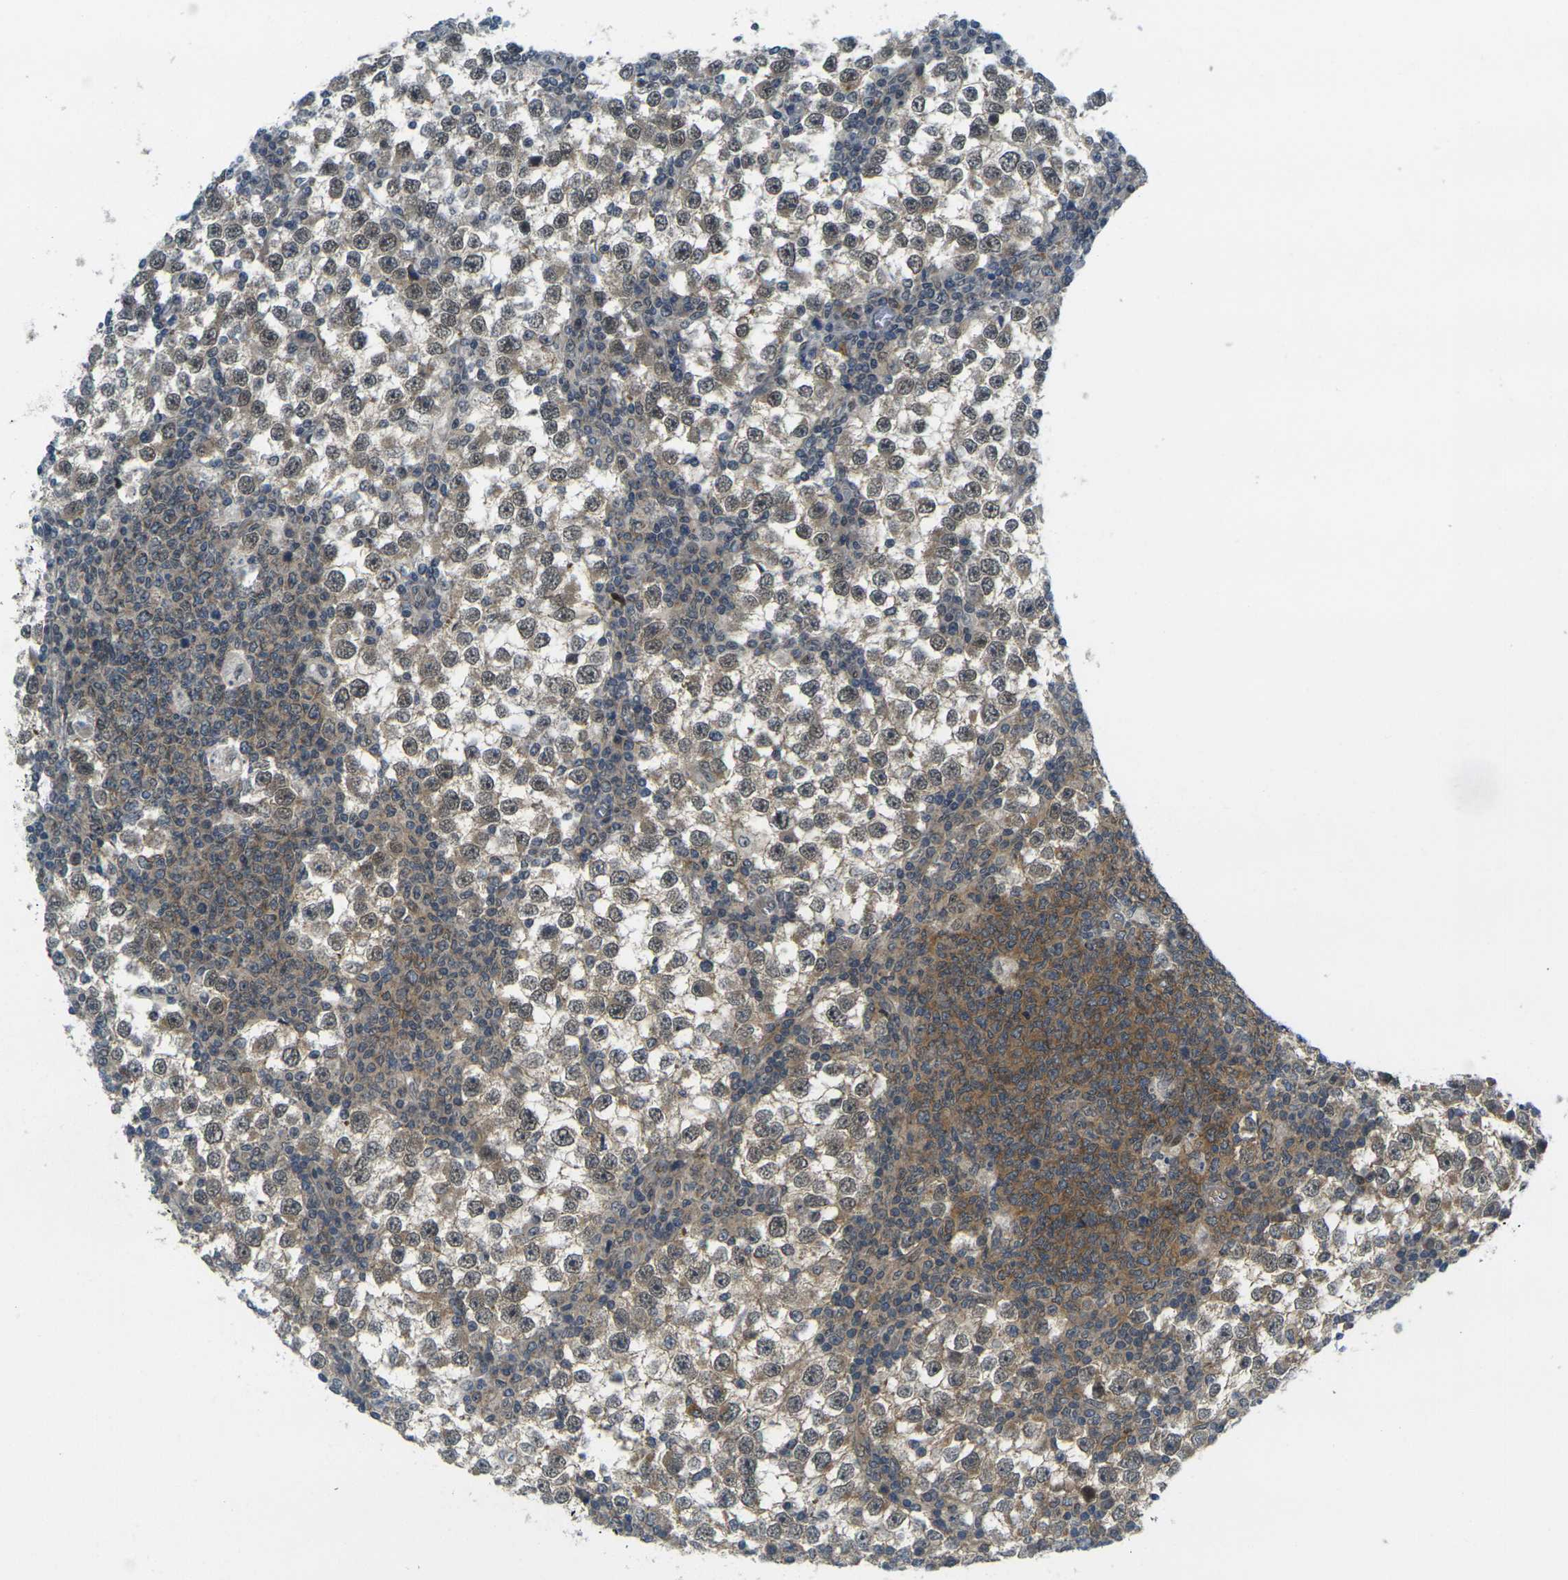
{"staining": {"intensity": "moderate", "quantity": "25%-75%", "location": "cytoplasmic/membranous,nuclear"}, "tissue": "testis cancer", "cell_type": "Tumor cells", "image_type": "cancer", "snomed": [{"axis": "morphology", "description": "Seminoma, NOS"}, {"axis": "topography", "description": "Testis"}], "caption": "A photomicrograph of human seminoma (testis) stained for a protein shows moderate cytoplasmic/membranous and nuclear brown staining in tumor cells. (brown staining indicates protein expression, while blue staining denotes nuclei).", "gene": "KCTD10", "patient": {"sex": "male", "age": 65}}